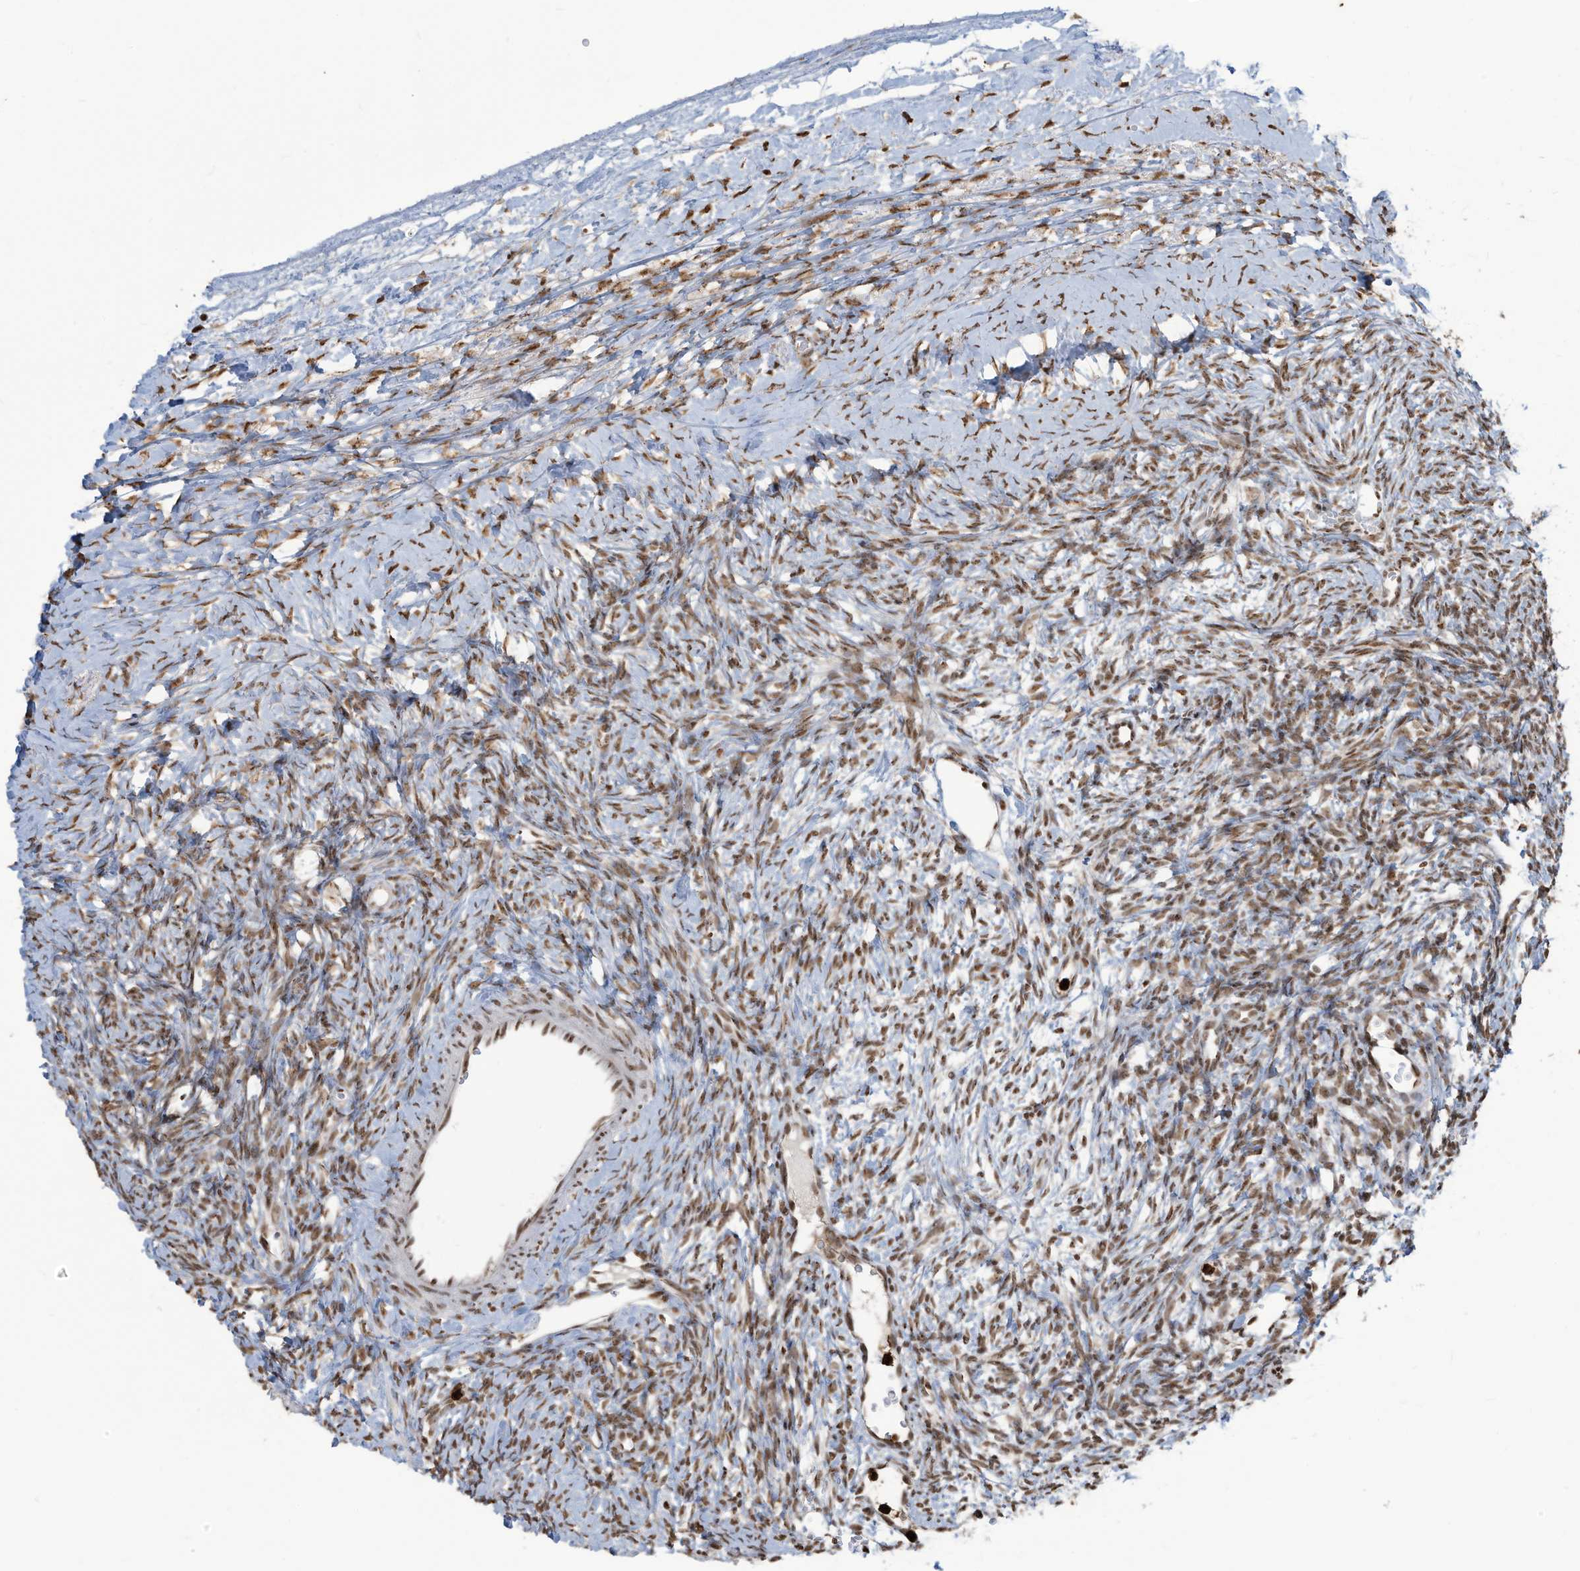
{"staining": {"intensity": "moderate", "quantity": ">75%", "location": "nuclear"}, "tissue": "ovary", "cell_type": "Ovarian stroma cells", "image_type": "normal", "snomed": [{"axis": "morphology", "description": "Normal tissue, NOS"}, {"axis": "morphology", "description": "Developmental malformation"}, {"axis": "topography", "description": "Ovary"}], "caption": "Moderate nuclear protein expression is present in about >75% of ovarian stroma cells in ovary. The staining is performed using DAB brown chromogen to label protein expression. The nuclei are counter-stained blue using hematoxylin.", "gene": "LBH", "patient": {"sex": "female", "age": 39}}